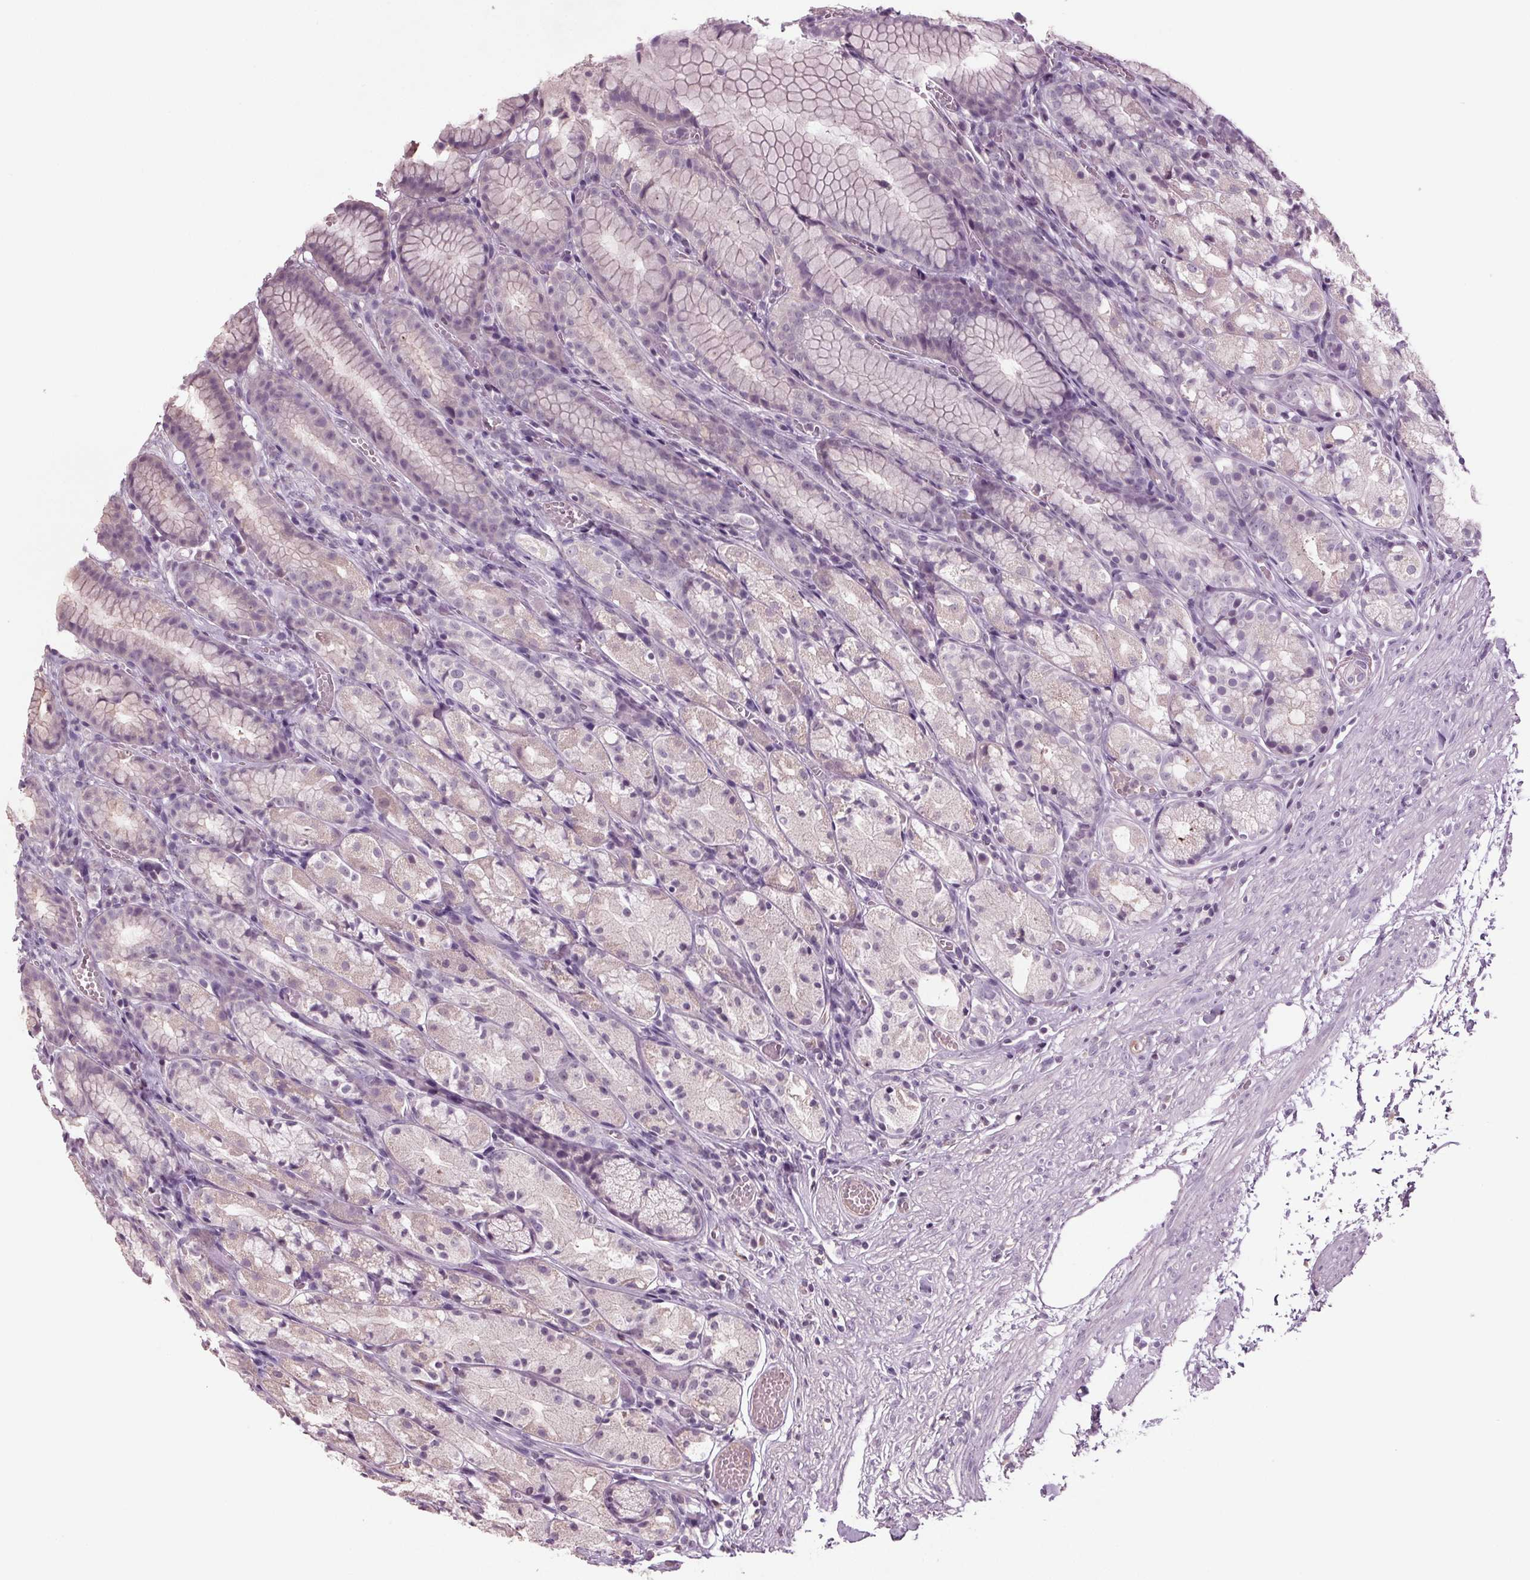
{"staining": {"intensity": "negative", "quantity": "none", "location": "none"}, "tissue": "stomach", "cell_type": "Glandular cells", "image_type": "normal", "snomed": [{"axis": "morphology", "description": "Normal tissue, NOS"}, {"axis": "topography", "description": "Stomach"}], "caption": "There is no significant positivity in glandular cells of stomach. The staining is performed using DAB brown chromogen with nuclei counter-stained in using hematoxylin.", "gene": "BHLHE22", "patient": {"sex": "male", "age": 70}}